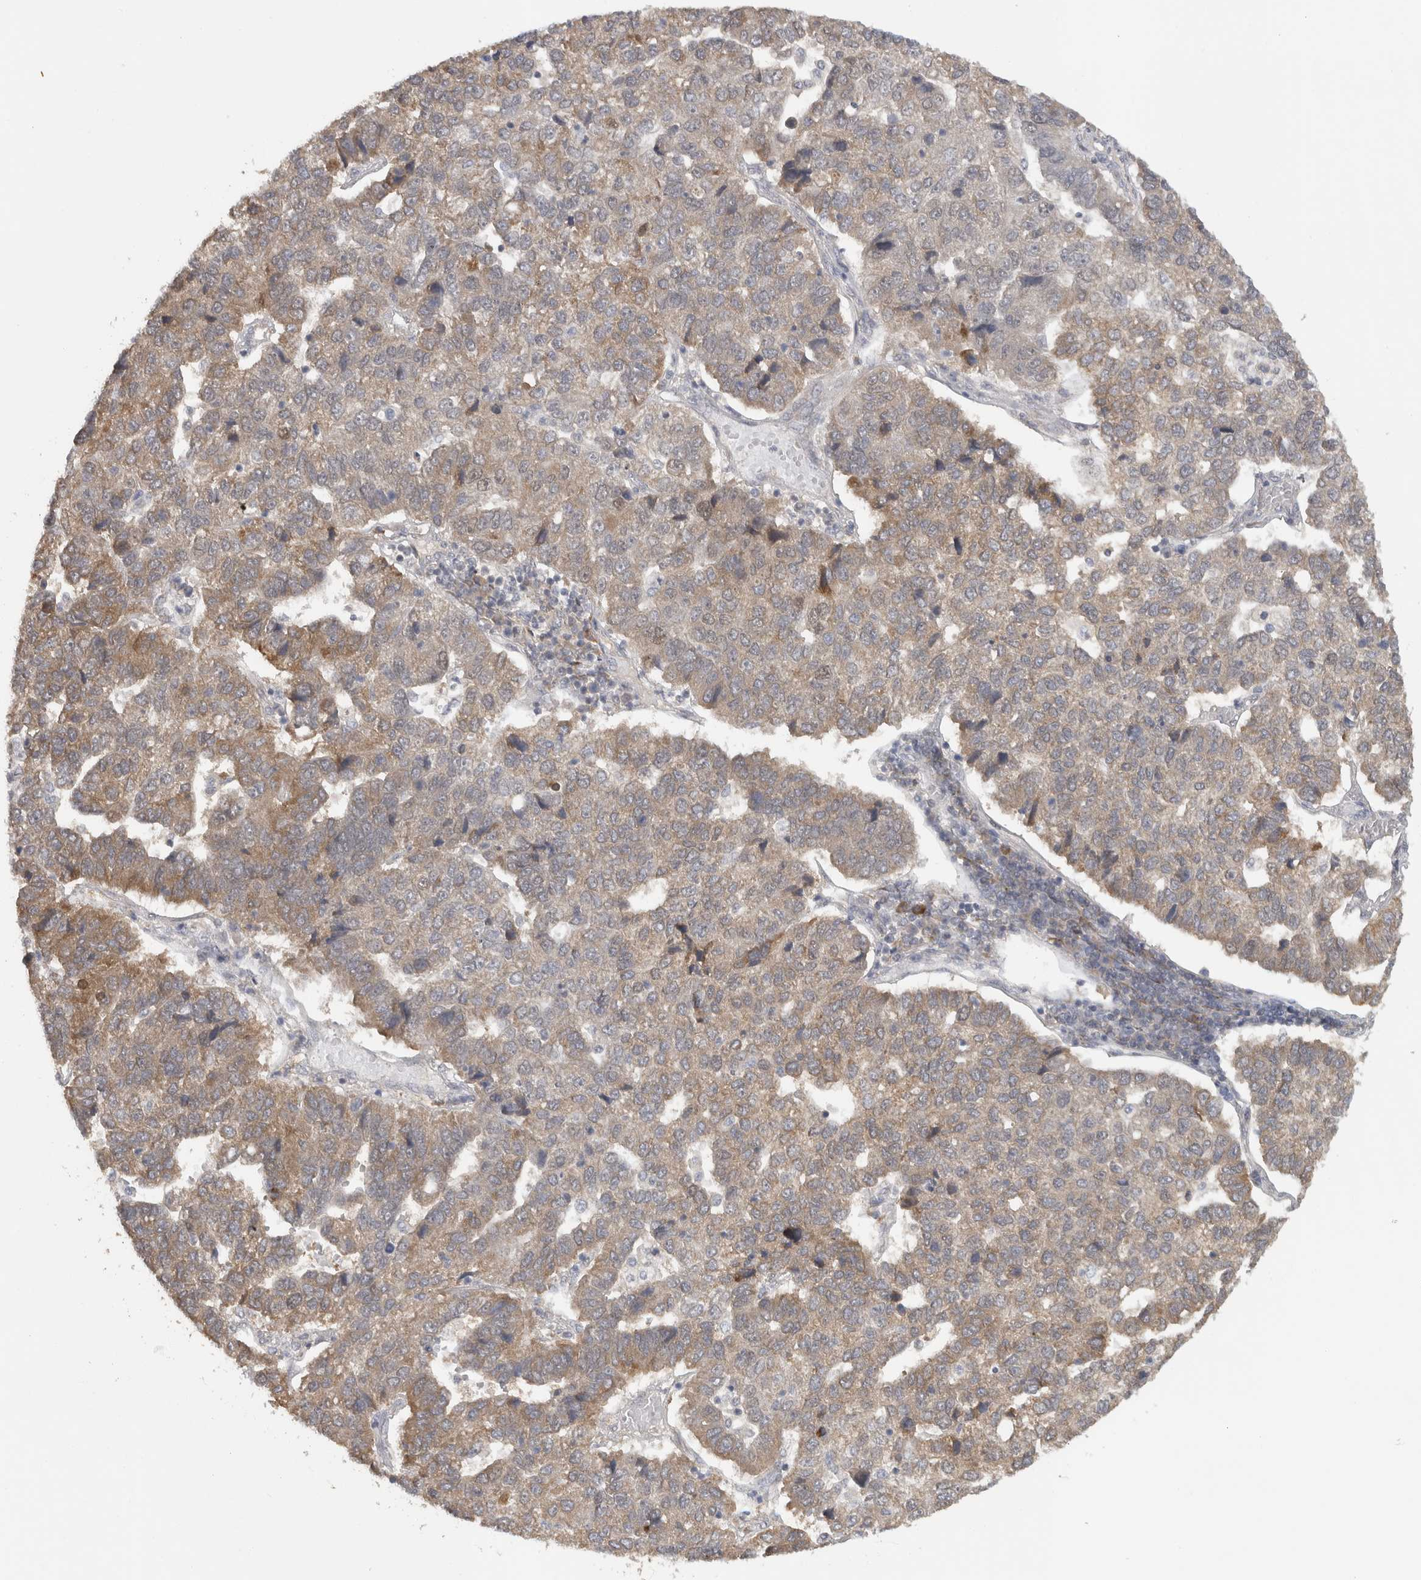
{"staining": {"intensity": "weak", "quantity": ">75%", "location": "cytoplasmic/membranous"}, "tissue": "pancreatic cancer", "cell_type": "Tumor cells", "image_type": "cancer", "snomed": [{"axis": "morphology", "description": "Adenocarcinoma, NOS"}, {"axis": "topography", "description": "Pancreas"}], "caption": "Human adenocarcinoma (pancreatic) stained for a protein (brown) shows weak cytoplasmic/membranous positive positivity in about >75% of tumor cells.", "gene": "DYRK2", "patient": {"sex": "female", "age": 61}}